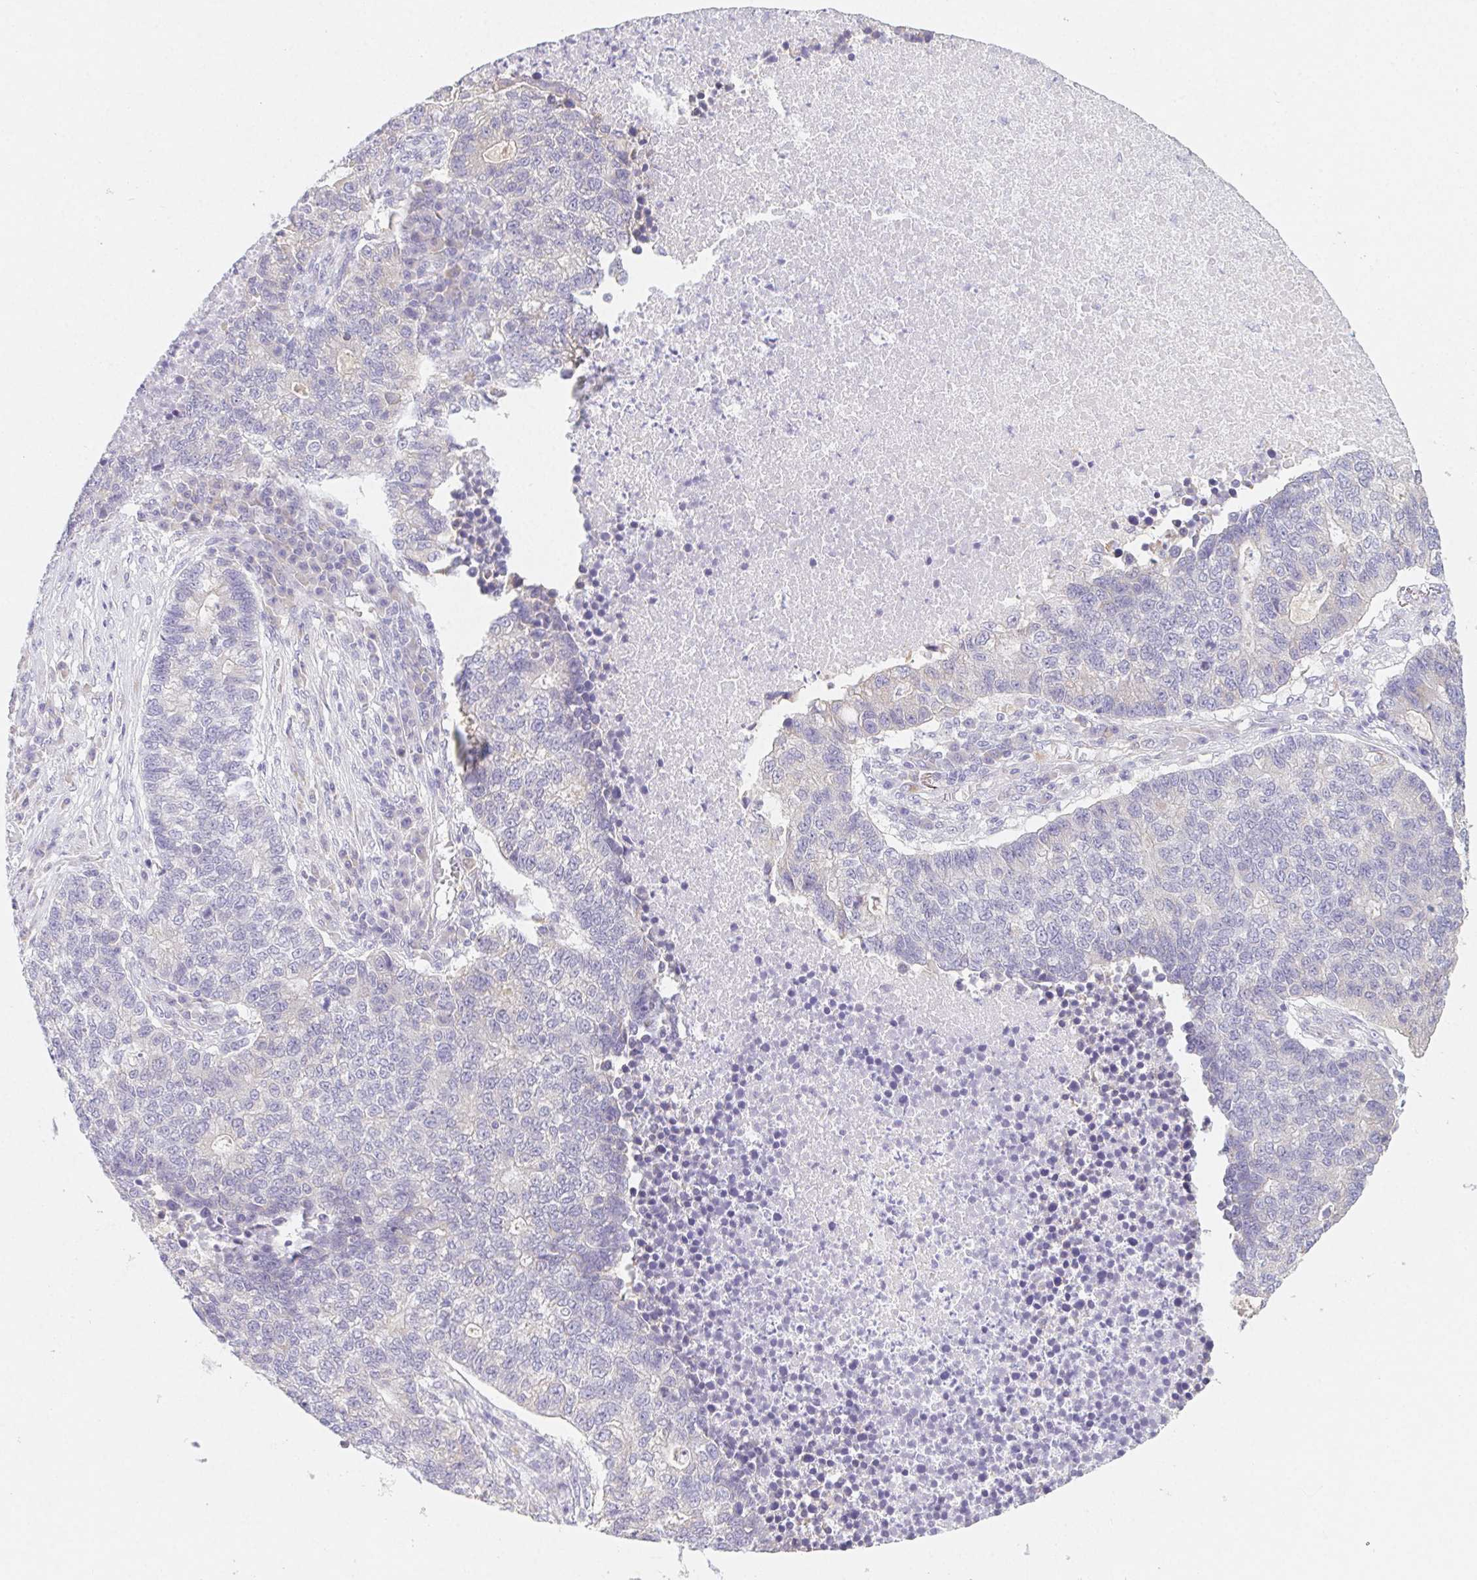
{"staining": {"intensity": "negative", "quantity": "none", "location": "none"}, "tissue": "lung cancer", "cell_type": "Tumor cells", "image_type": "cancer", "snomed": [{"axis": "morphology", "description": "Adenocarcinoma, NOS"}, {"axis": "topography", "description": "Lung"}], "caption": "There is no significant staining in tumor cells of lung cancer.", "gene": "HRC", "patient": {"sex": "male", "age": 57}}